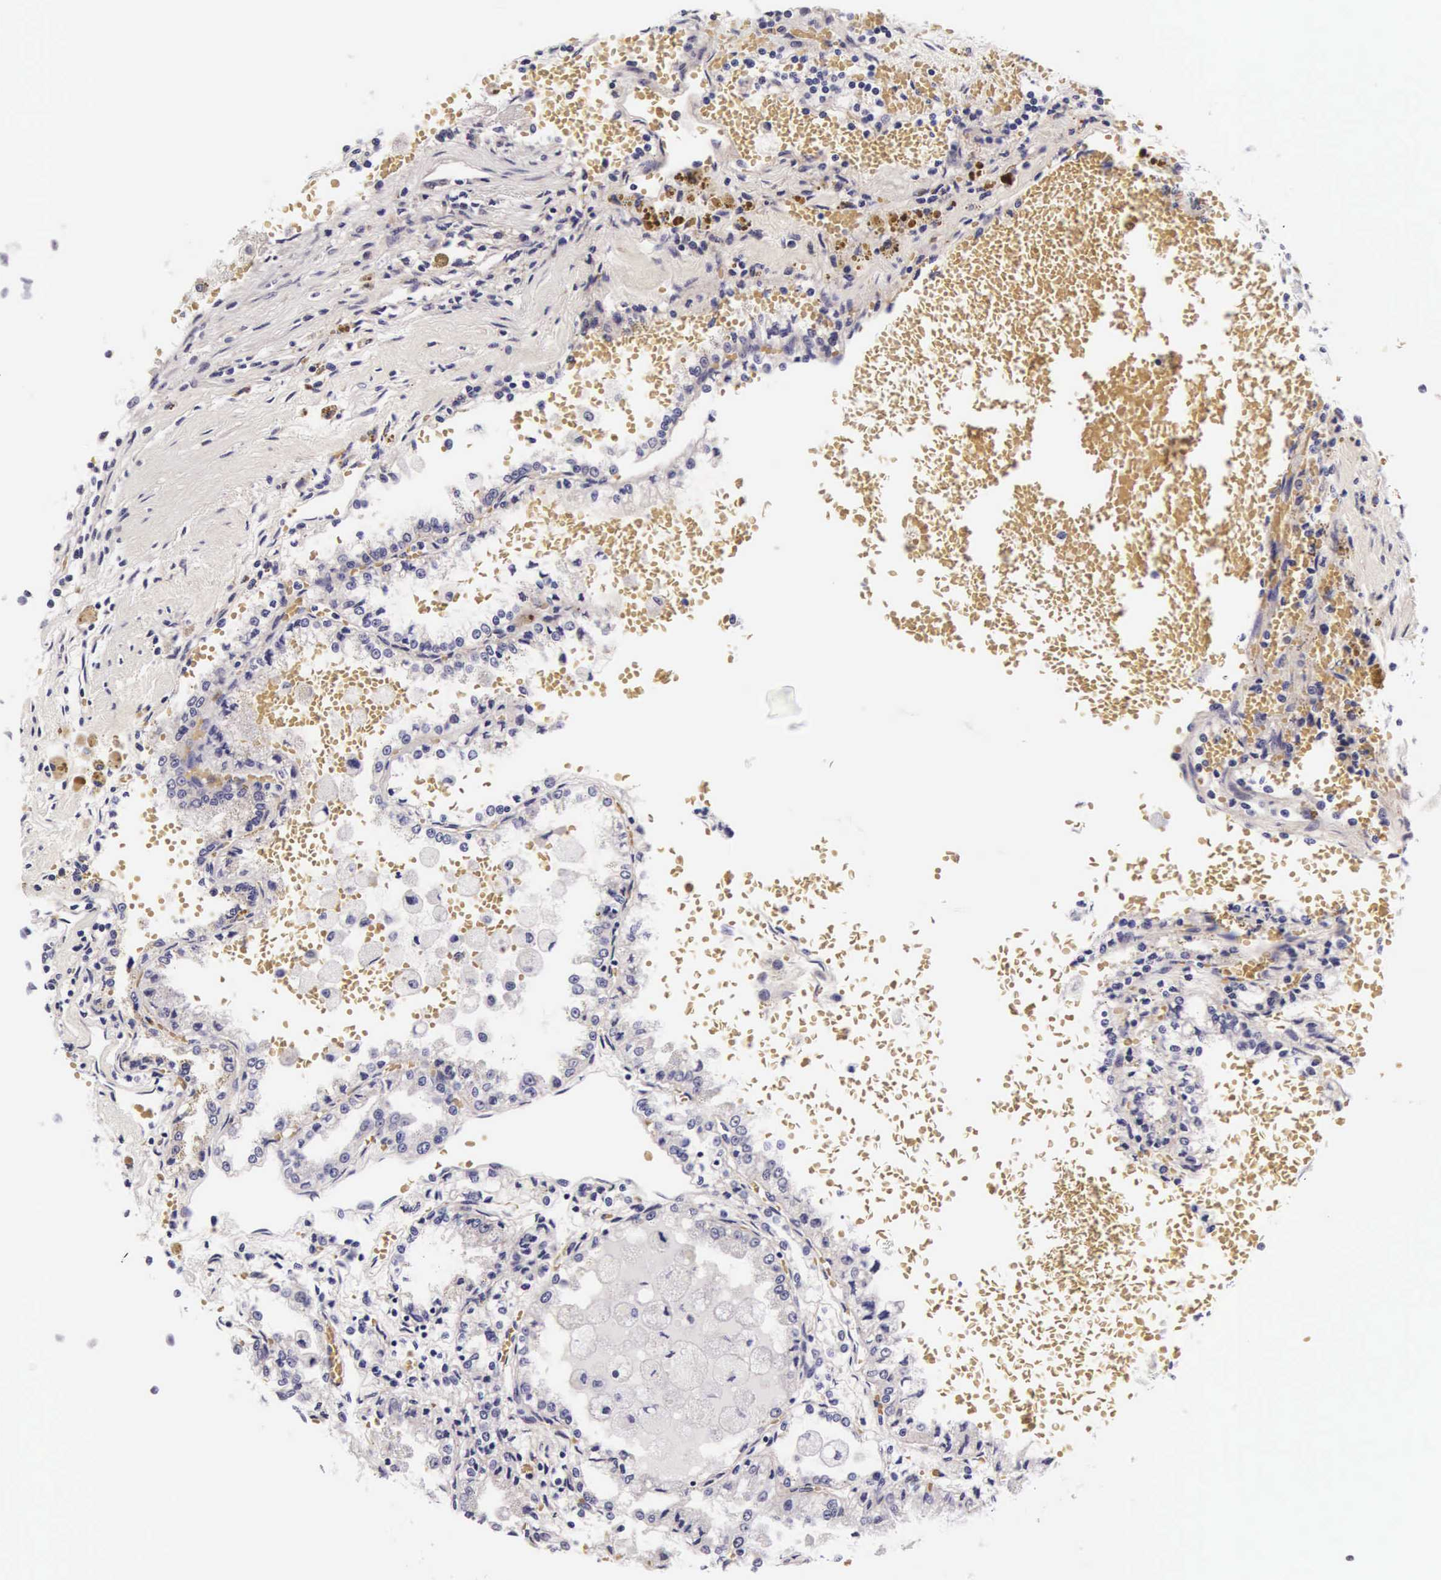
{"staining": {"intensity": "negative", "quantity": "none", "location": "none"}, "tissue": "renal cancer", "cell_type": "Tumor cells", "image_type": "cancer", "snomed": [{"axis": "morphology", "description": "Adenocarcinoma, NOS"}, {"axis": "topography", "description": "Kidney"}], "caption": "Tumor cells show no significant protein staining in renal adenocarcinoma.", "gene": "PHETA2", "patient": {"sex": "female", "age": 56}}